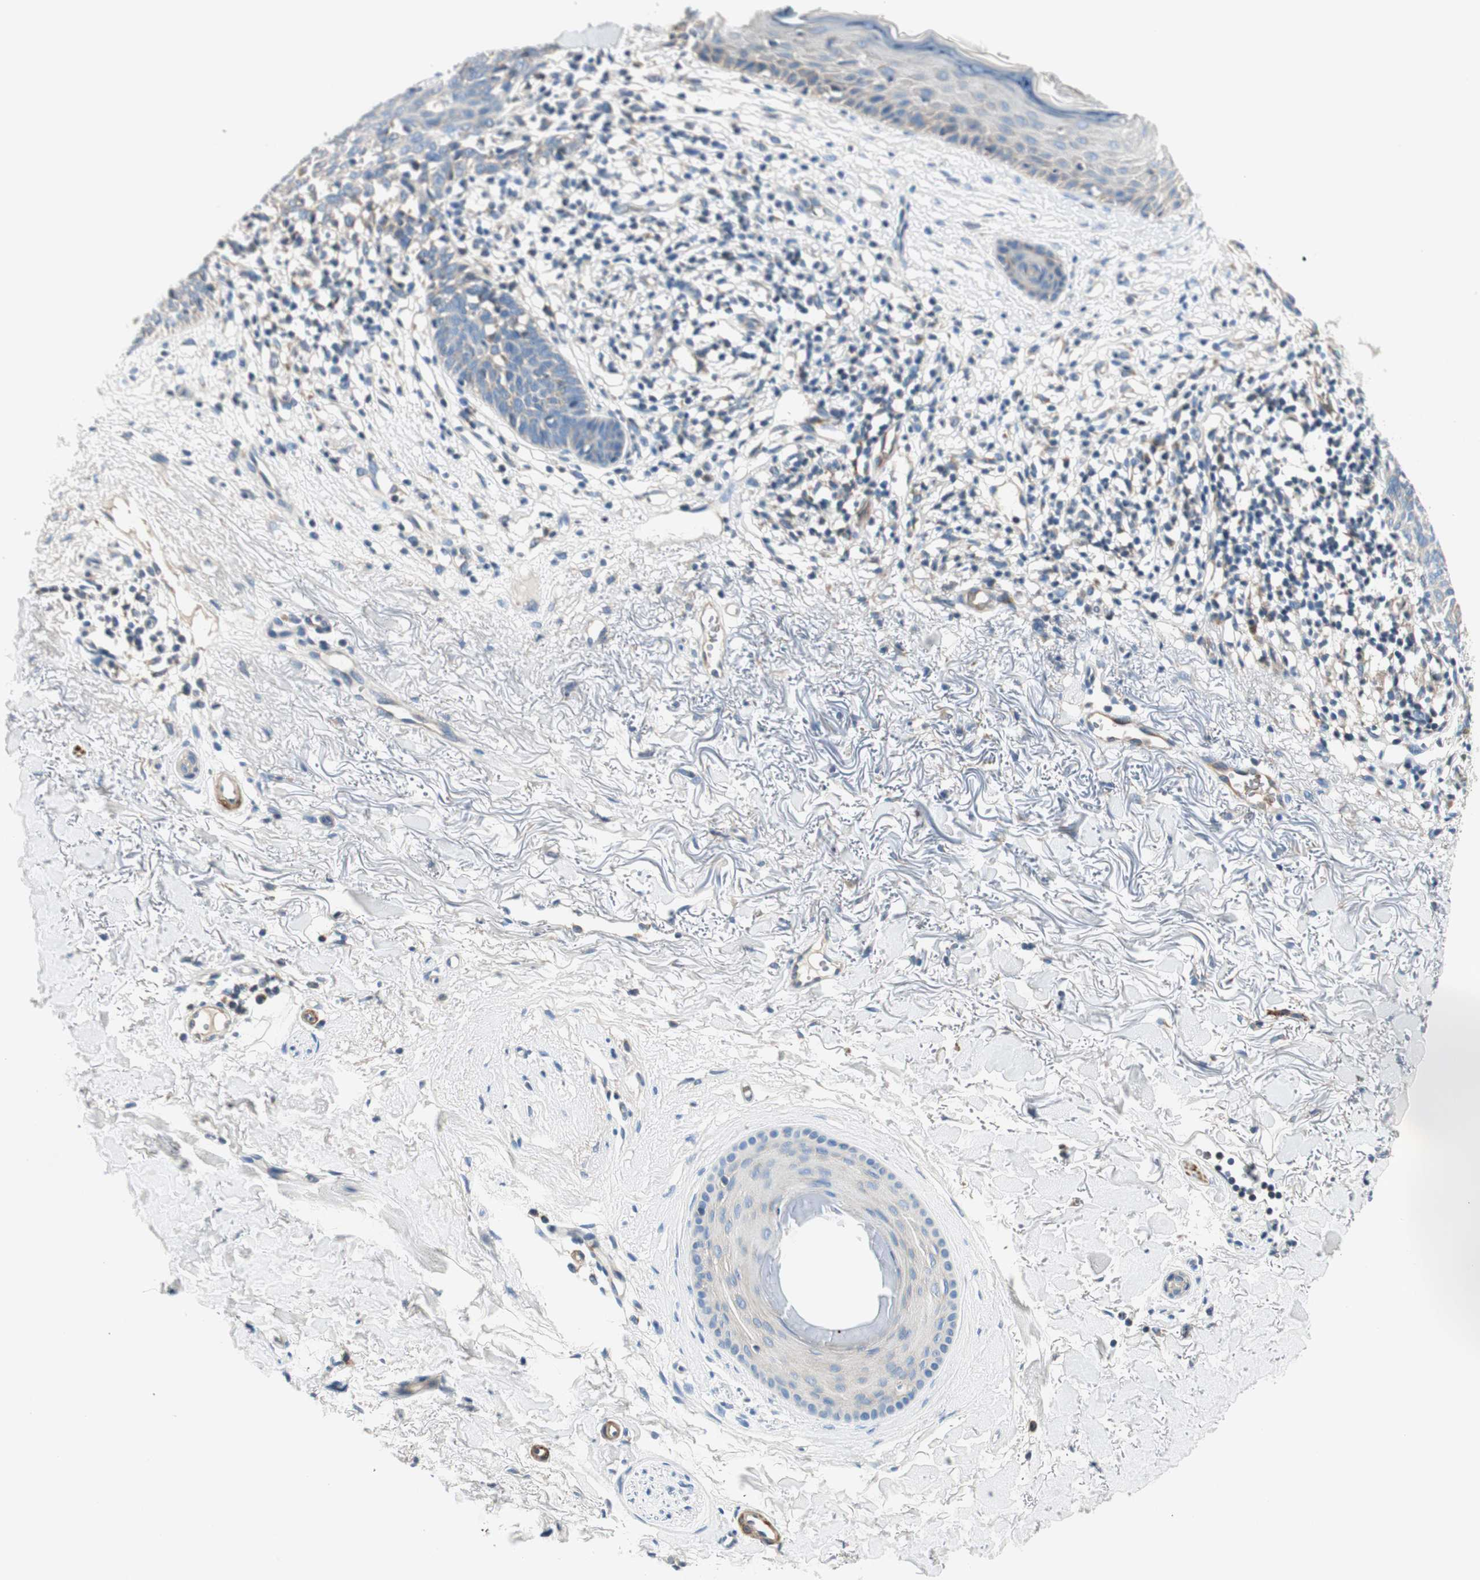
{"staining": {"intensity": "negative", "quantity": "none", "location": "none"}, "tissue": "skin cancer", "cell_type": "Tumor cells", "image_type": "cancer", "snomed": [{"axis": "morphology", "description": "Basal cell carcinoma"}, {"axis": "topography", "description": "Skin"}], "caption": "DAB immunohistochemical staining of basal cell carcinoma (skin) reveals no significant positivity in tumor cells.", "gene": "RORB", "patient": {"sex": "female", "age": 70}}